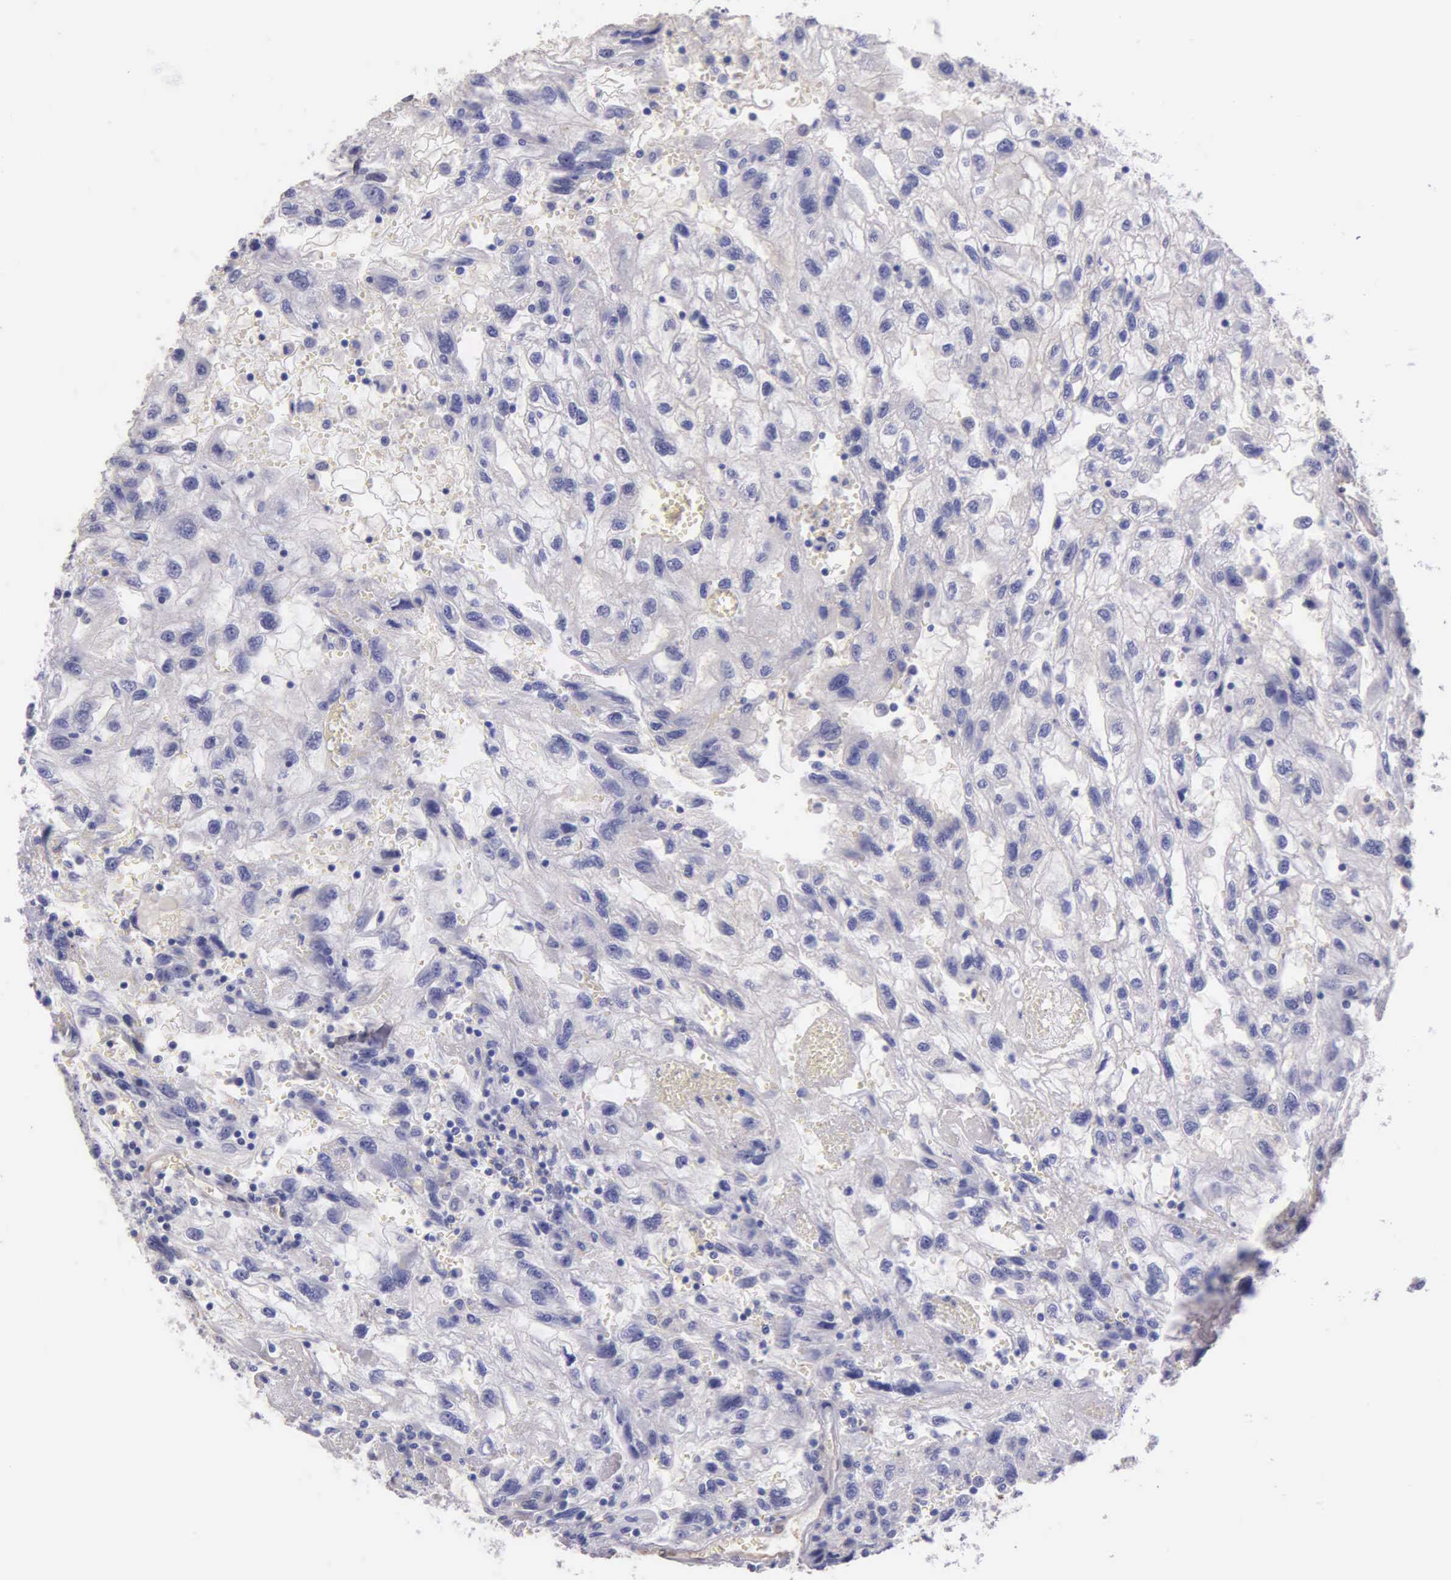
{"staining": {"intensity": "negative", "quantity": "none", "location": "none"}, "tissue": "renal cancer", "cell_type": "Tumor cells", "image_type": "cancer", "snomed": [{"axis": "morphology", "description": "Normal tissue, NOS"}, {"axis": "morphology", "description": "Adenocarcinoma, NOS"}, {"axis": "topography", "description": "Kidney"}], "caption": "This is an IHC histopathology image of adenocarcinoma (renal). There is no staining in tumor cells.", "gene": "GSTT2", "patient": {"sex": "male", "age": 71}}